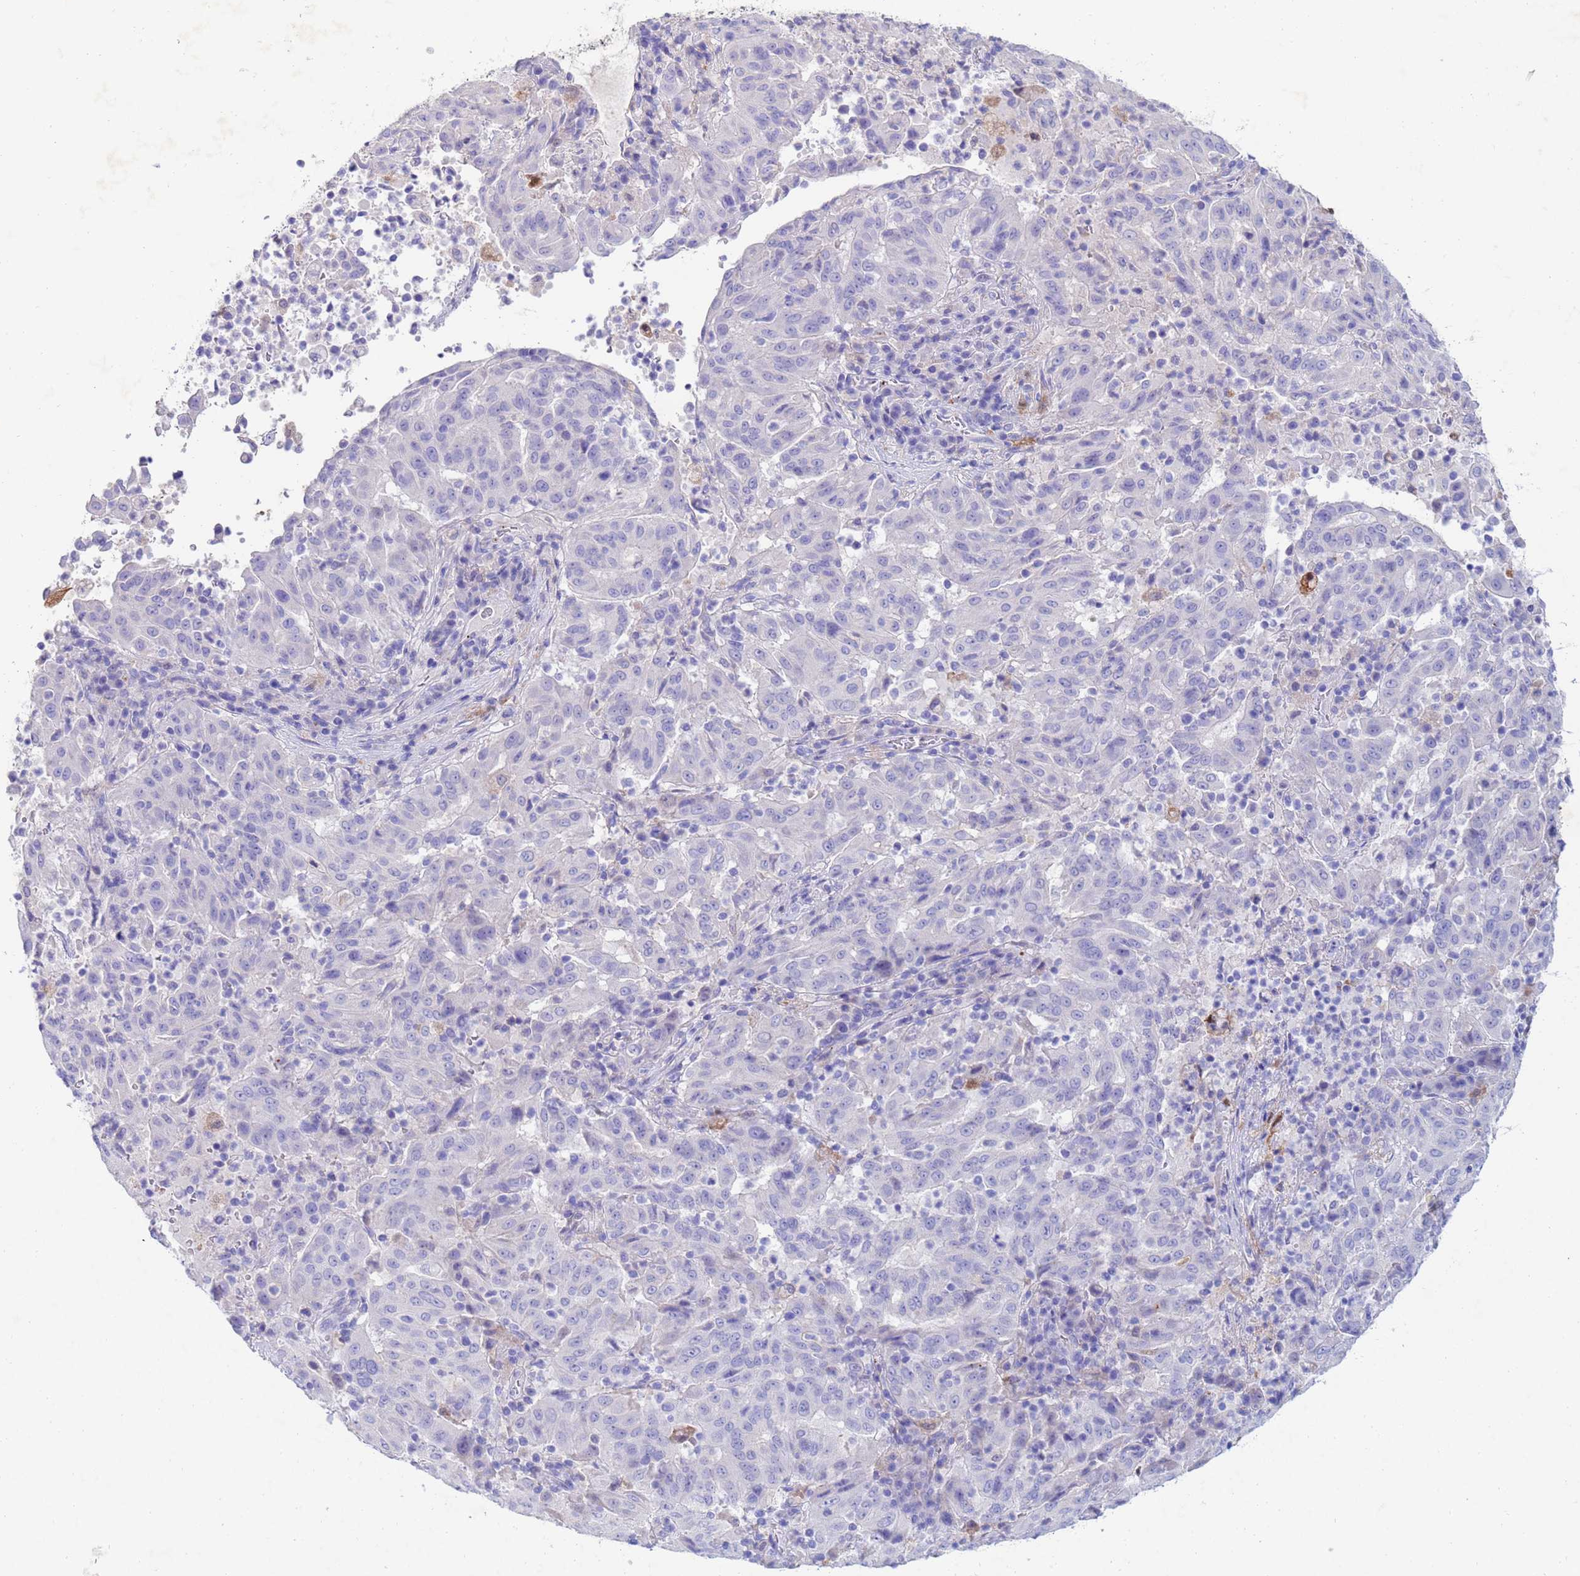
{"staining": {"intensity": "negative", "quantity": "none", "location": "none"}, "tissue": "pancreatic cancer", "cell_type": "Tumor cells", "image_type": "cancer", "snomed": [{"axis": "morphology", "description": "Adenocarcinoma, NOS"}, {"axis": "topography", "description": "Pancreas"}], "caption": "This is an IHC photomicrograph of human pancreatic adenocarcinoma. There is no staining in tumor cells.", "gene": "CSTB", "patient": {"sex": "male", "age": 63}}